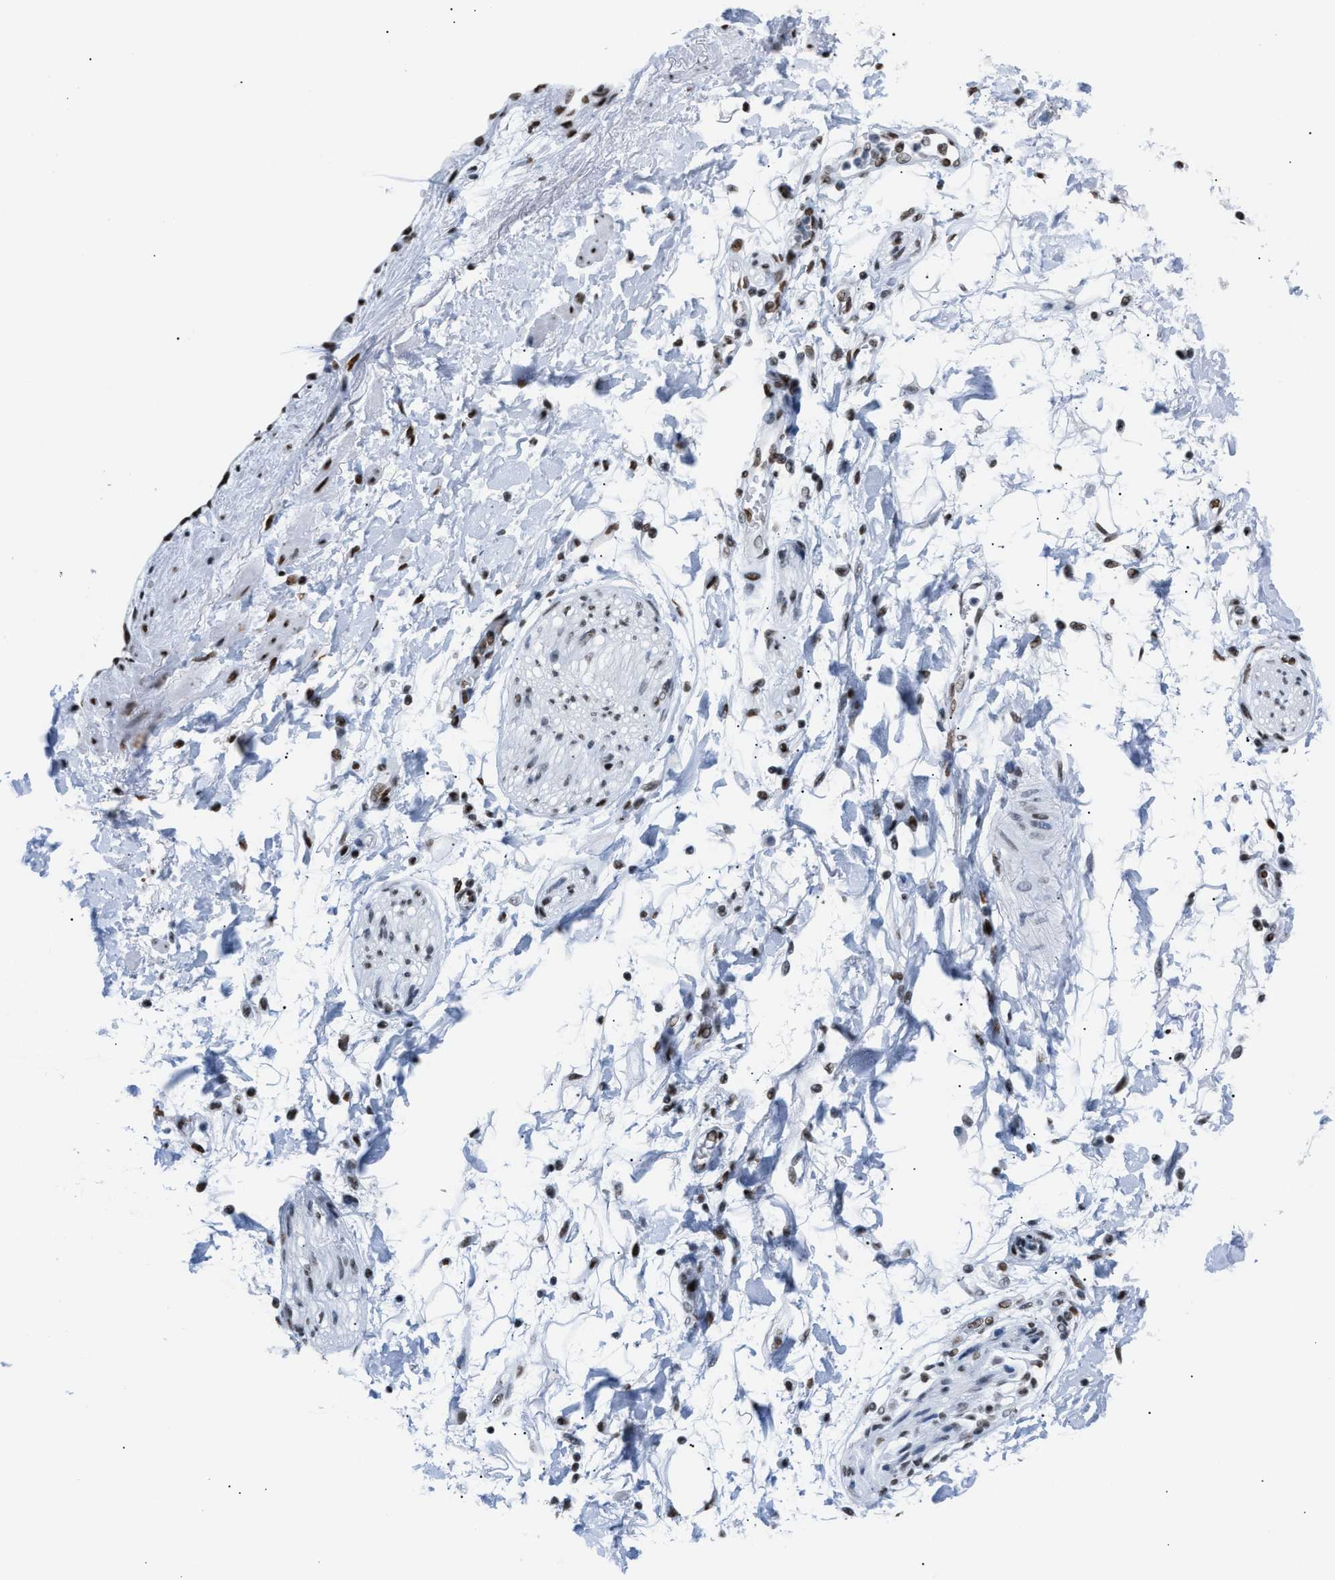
{"staining": {"intensity": "negative", "quantity": "none", "location": "none"}, "tissue": "adipose tissue", "cell_type": "Adipocytes", "image_type": "normal", "snomed": [{"axis": "morphology", "description": "Normal tissue, NOS"}, {"axis": "morphology", "description": "Adenocarcinoma, NOS"}, {"axis": "topography", "description": "Duodenum"}, {"axis": "topography", "description": "Peripheral nerve tissue"}], "caption": "An IHC micrograph of unremarkable adipose tissue is shown. There is no staining in adipocytes of adipose tissue. Brightfield microscopy of immunohistochemistry (IHC) stained with DAB (3,3'-diaminobenzidine) (brown) and hematoxylin (blue), captured at high magnification.", "gene": "CCAR2", "patient": {"sex": "female", "age": 60}}